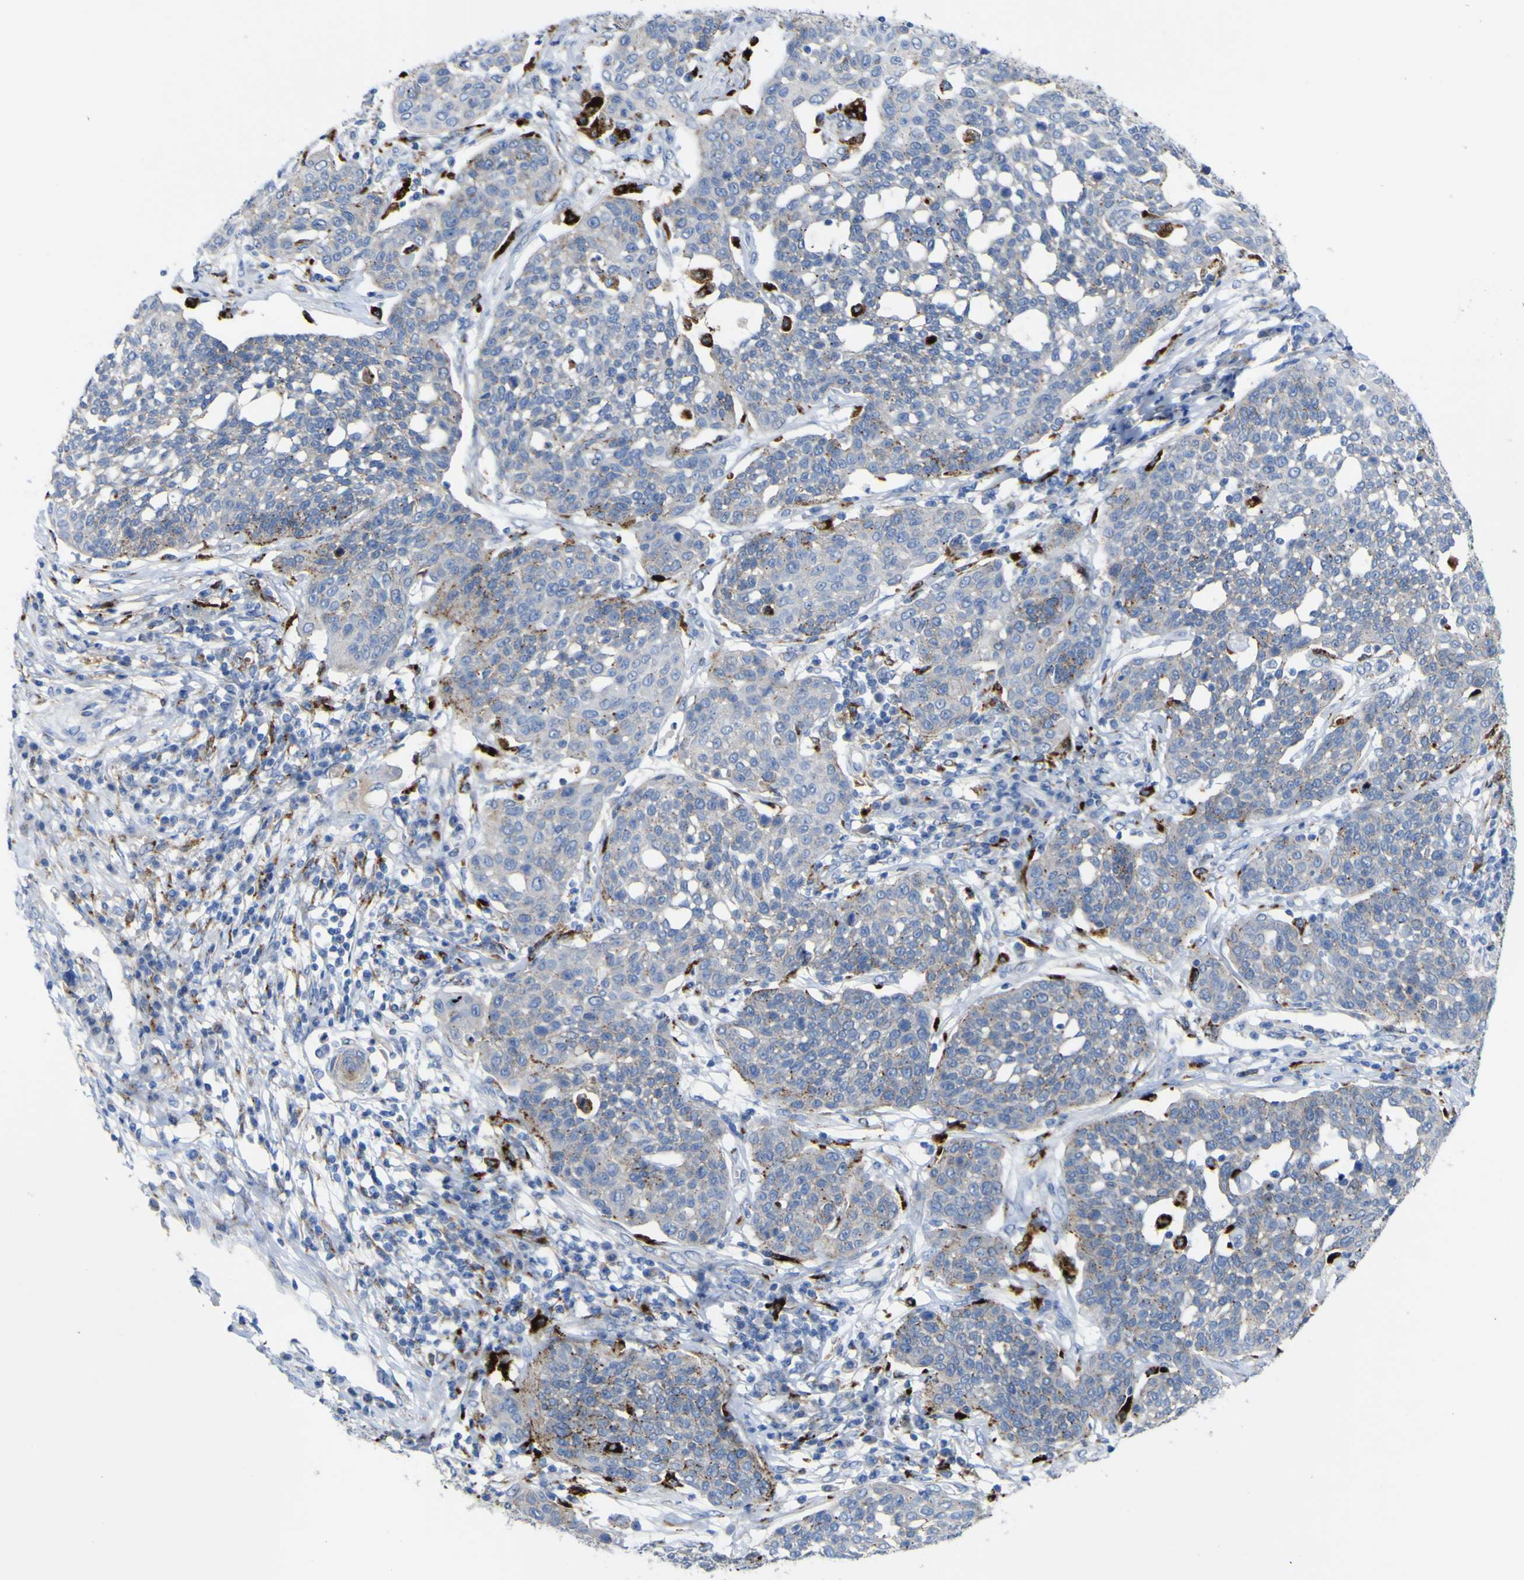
{"staining": {"intensity": "strong", "quantity": "<25%", "location": "cytoplasmic/membranous"}, "tissue": "cervical cancer", "cell_type": "Tumor cells", "image_type": "cancer", "snomed": [{"axis": "morphology", "description": "Squamous cell carcinoma, NOS"}, {"axis": "topography", "description": "Cervix"}], "caption": "High-magnification brightfield microscopy of cervical squamous cell carcinoma stained with DAB (3,3'-diaminobenzidine) (brown) and counterstained with hematoxylin (blue). tumor cells exhibit strong cytoplasmic/membranous expression is present in approximately<25% of cells.", "gene": "PTPRF", "patient": {"sex": "female", "age": 34}}